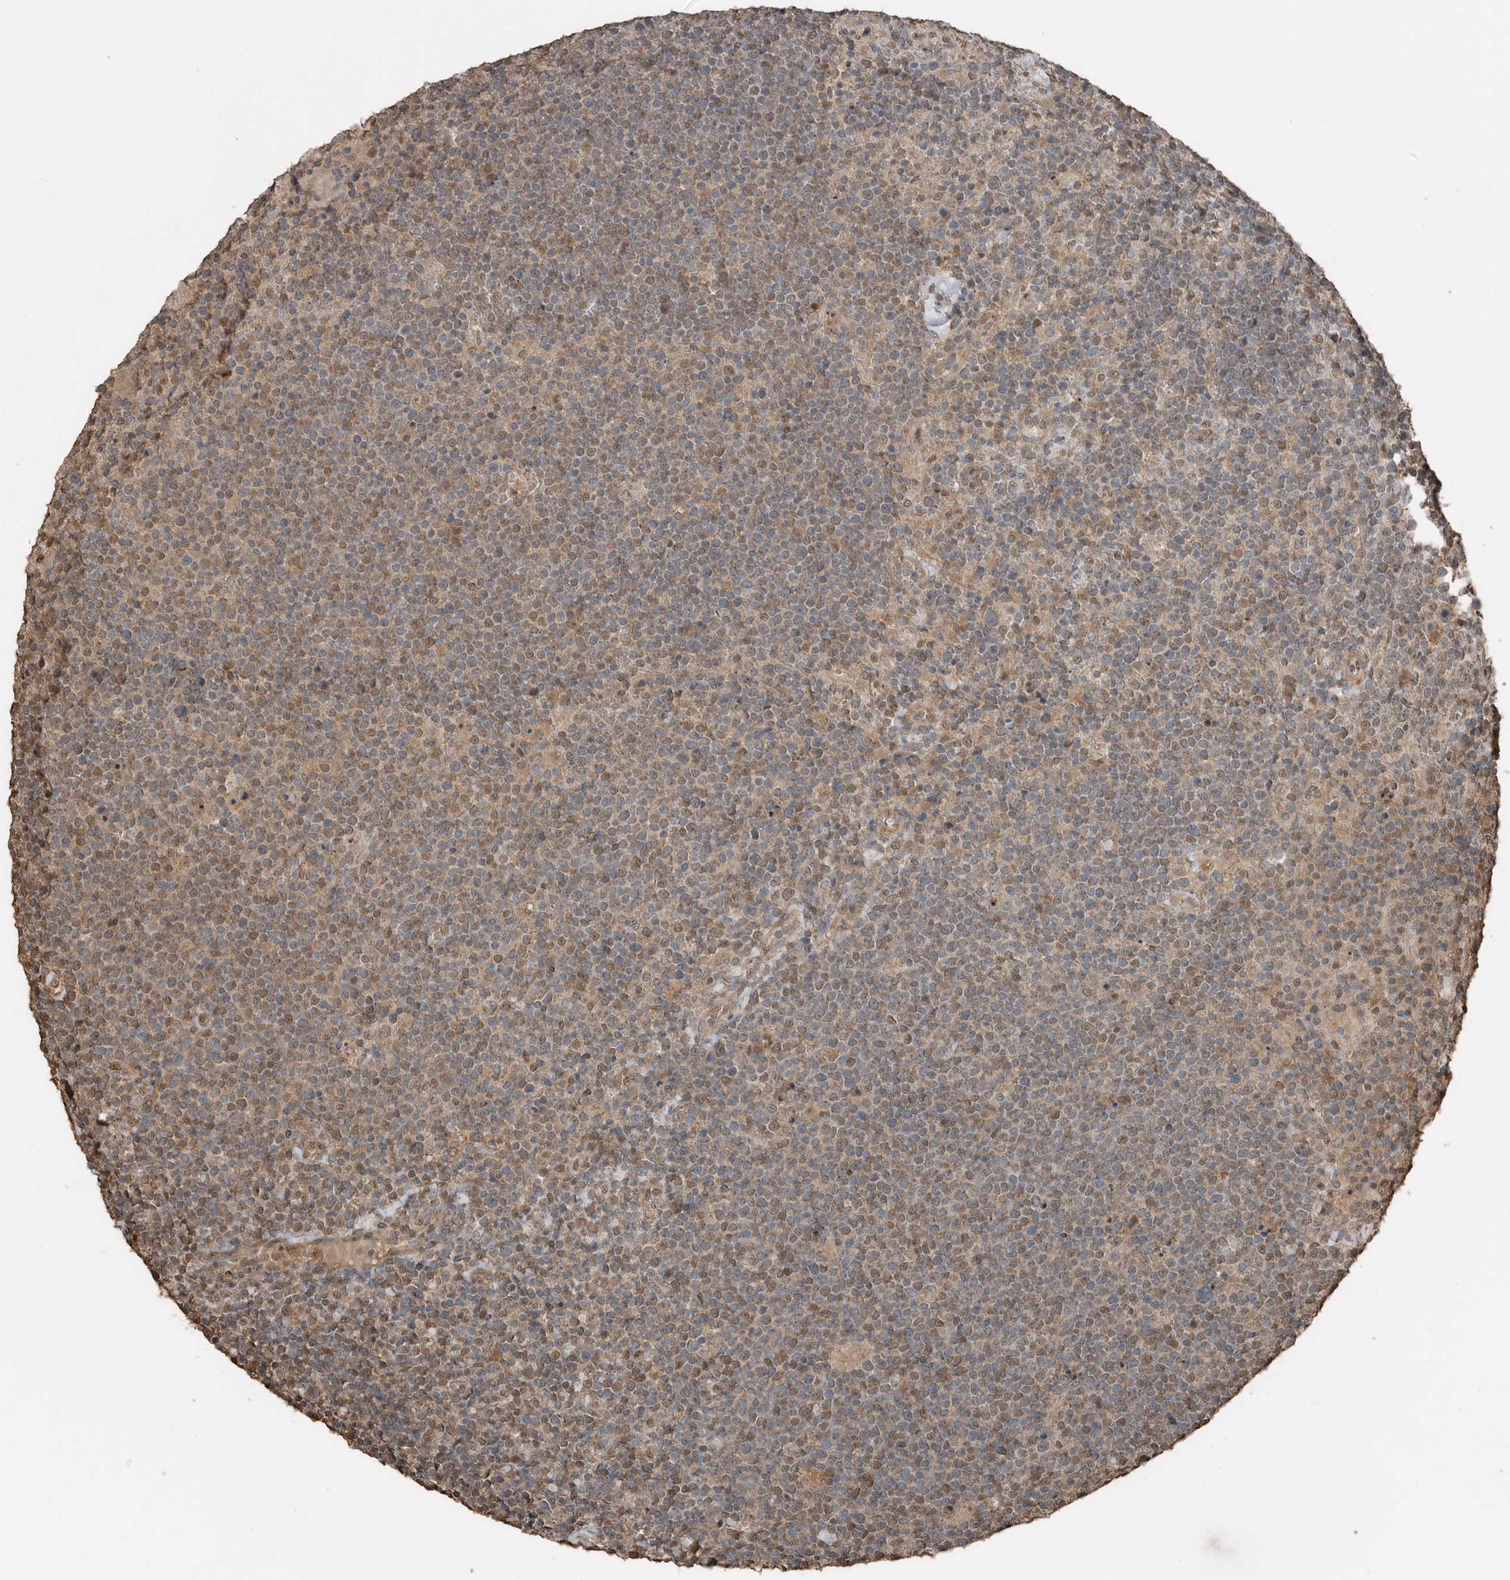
{"staining": {"intensity": "weak", "quantity": "25%-75%", "location": "cytoplasmic/membranous,nuclear"}, "tissue": "lymphoma", "cell_type": "Tumor cells", "image_type": "cancer", "snomed": [{"axis": "morphology", "description": "Malignant lymphoma, non-Hodgkin's type, High grade"}, {"axis": "topography", "description": "Lymph node"}], "caption": "Lymphoma tissue reveals weak cytoplasmic/membranous and nuclear expression in about 25%-75% of tumor cells", "gene": "BLZF1", "patient": {"sex": "male", "age": 61}}